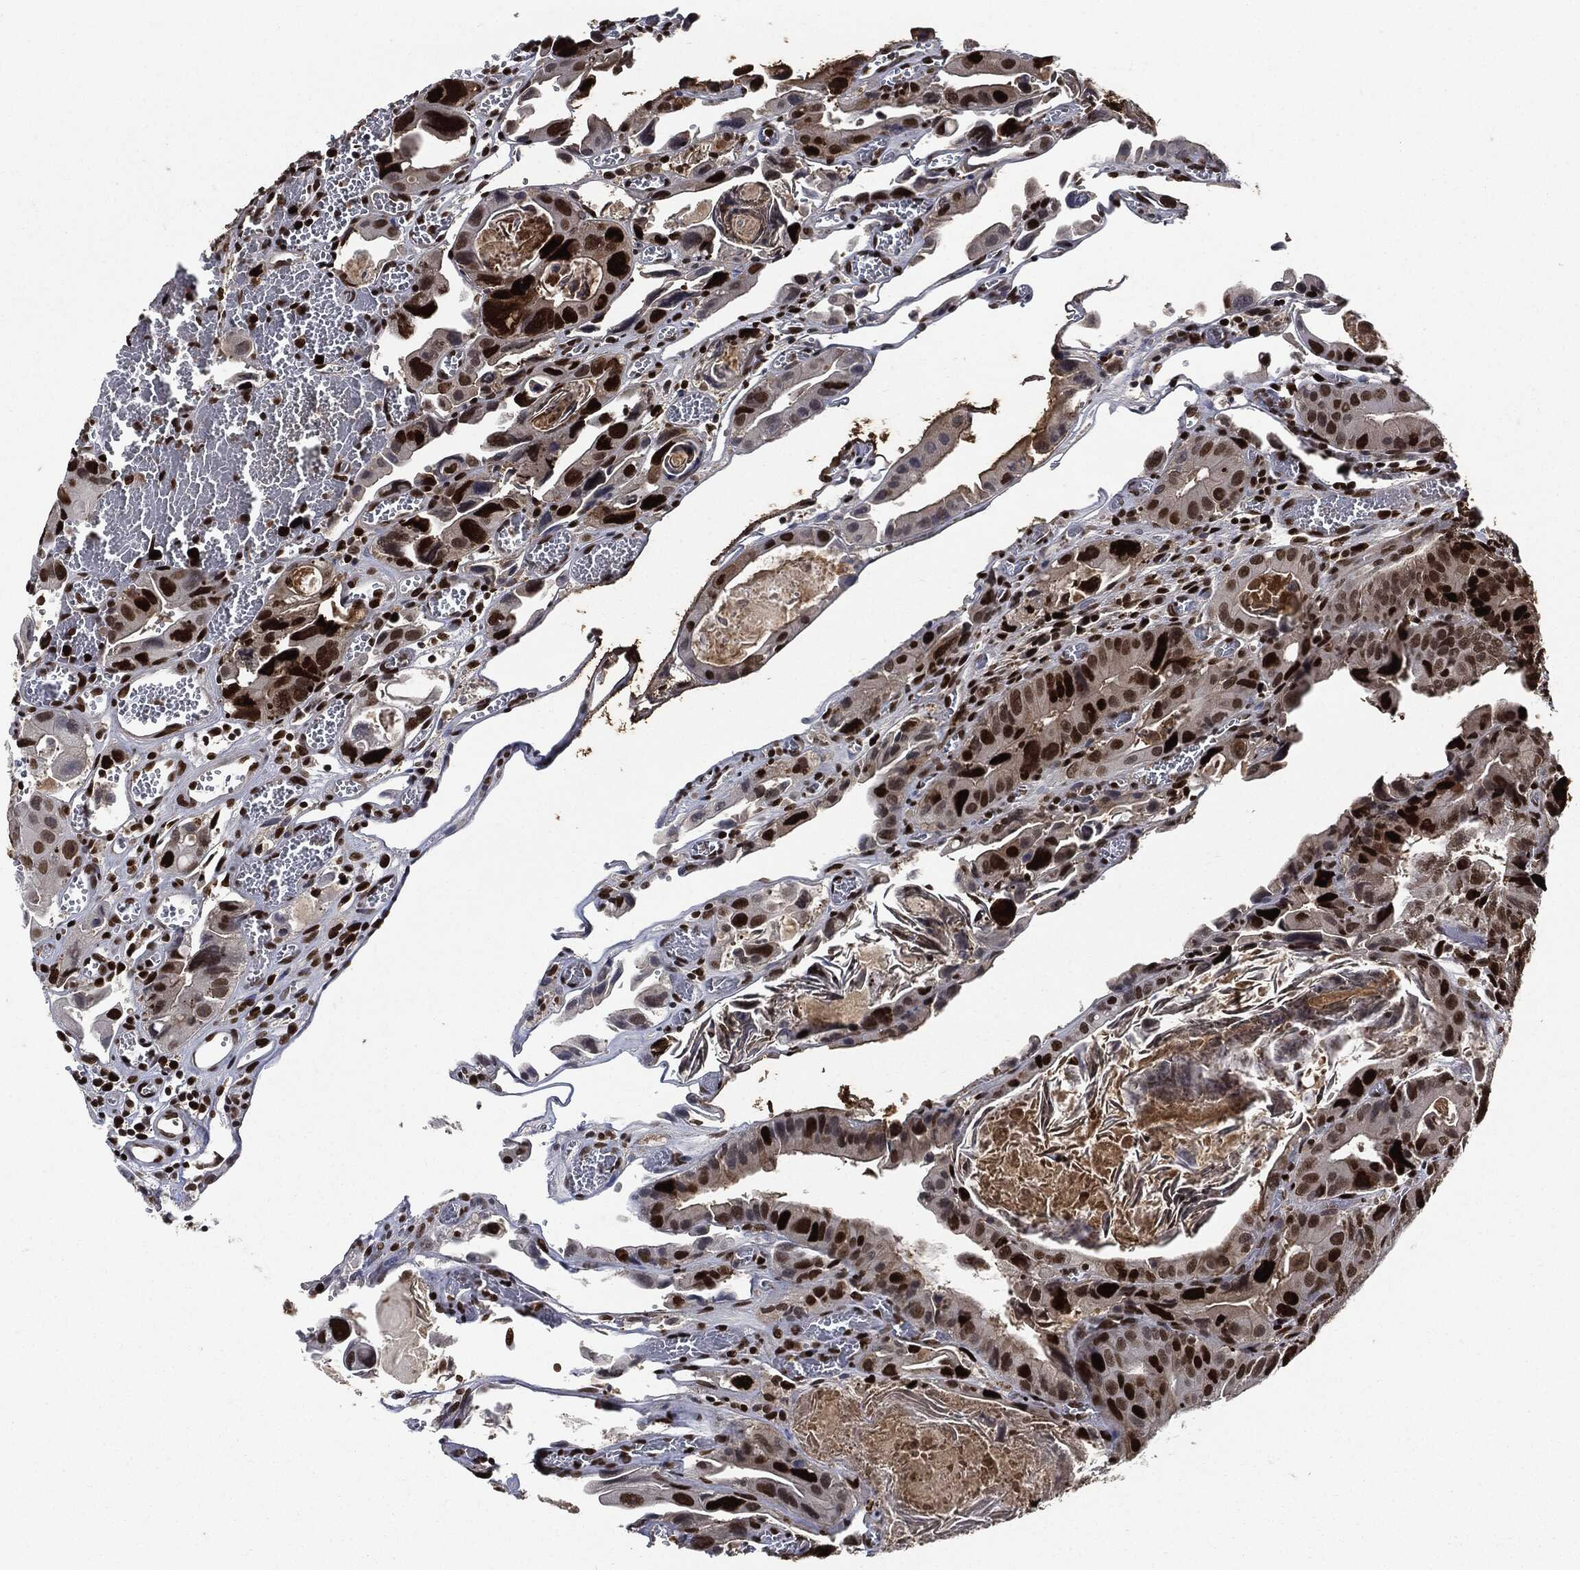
{"staining": {"intensity": "strong", "quantity": "25%-75%", "location": "nuclear"}, "tissue": "colorectal cancer", "cell_type": "Tumor cells", "image_type": "cancer", "snomed": [{"axis": "morphology", "description": "Adenocarcinoma, NOS"}, {"axis": "topography", "description": "Rectum"}], "caption": "DAB (3,3'-diaminobenzidine) immunohistochemical staining of human colorectal cancer demonstrates strong nuclear protein expression in approximately 25%-75% of tumor cells.", "gene": "PCNA", "patient": {"sex": "male", "age": 64}}